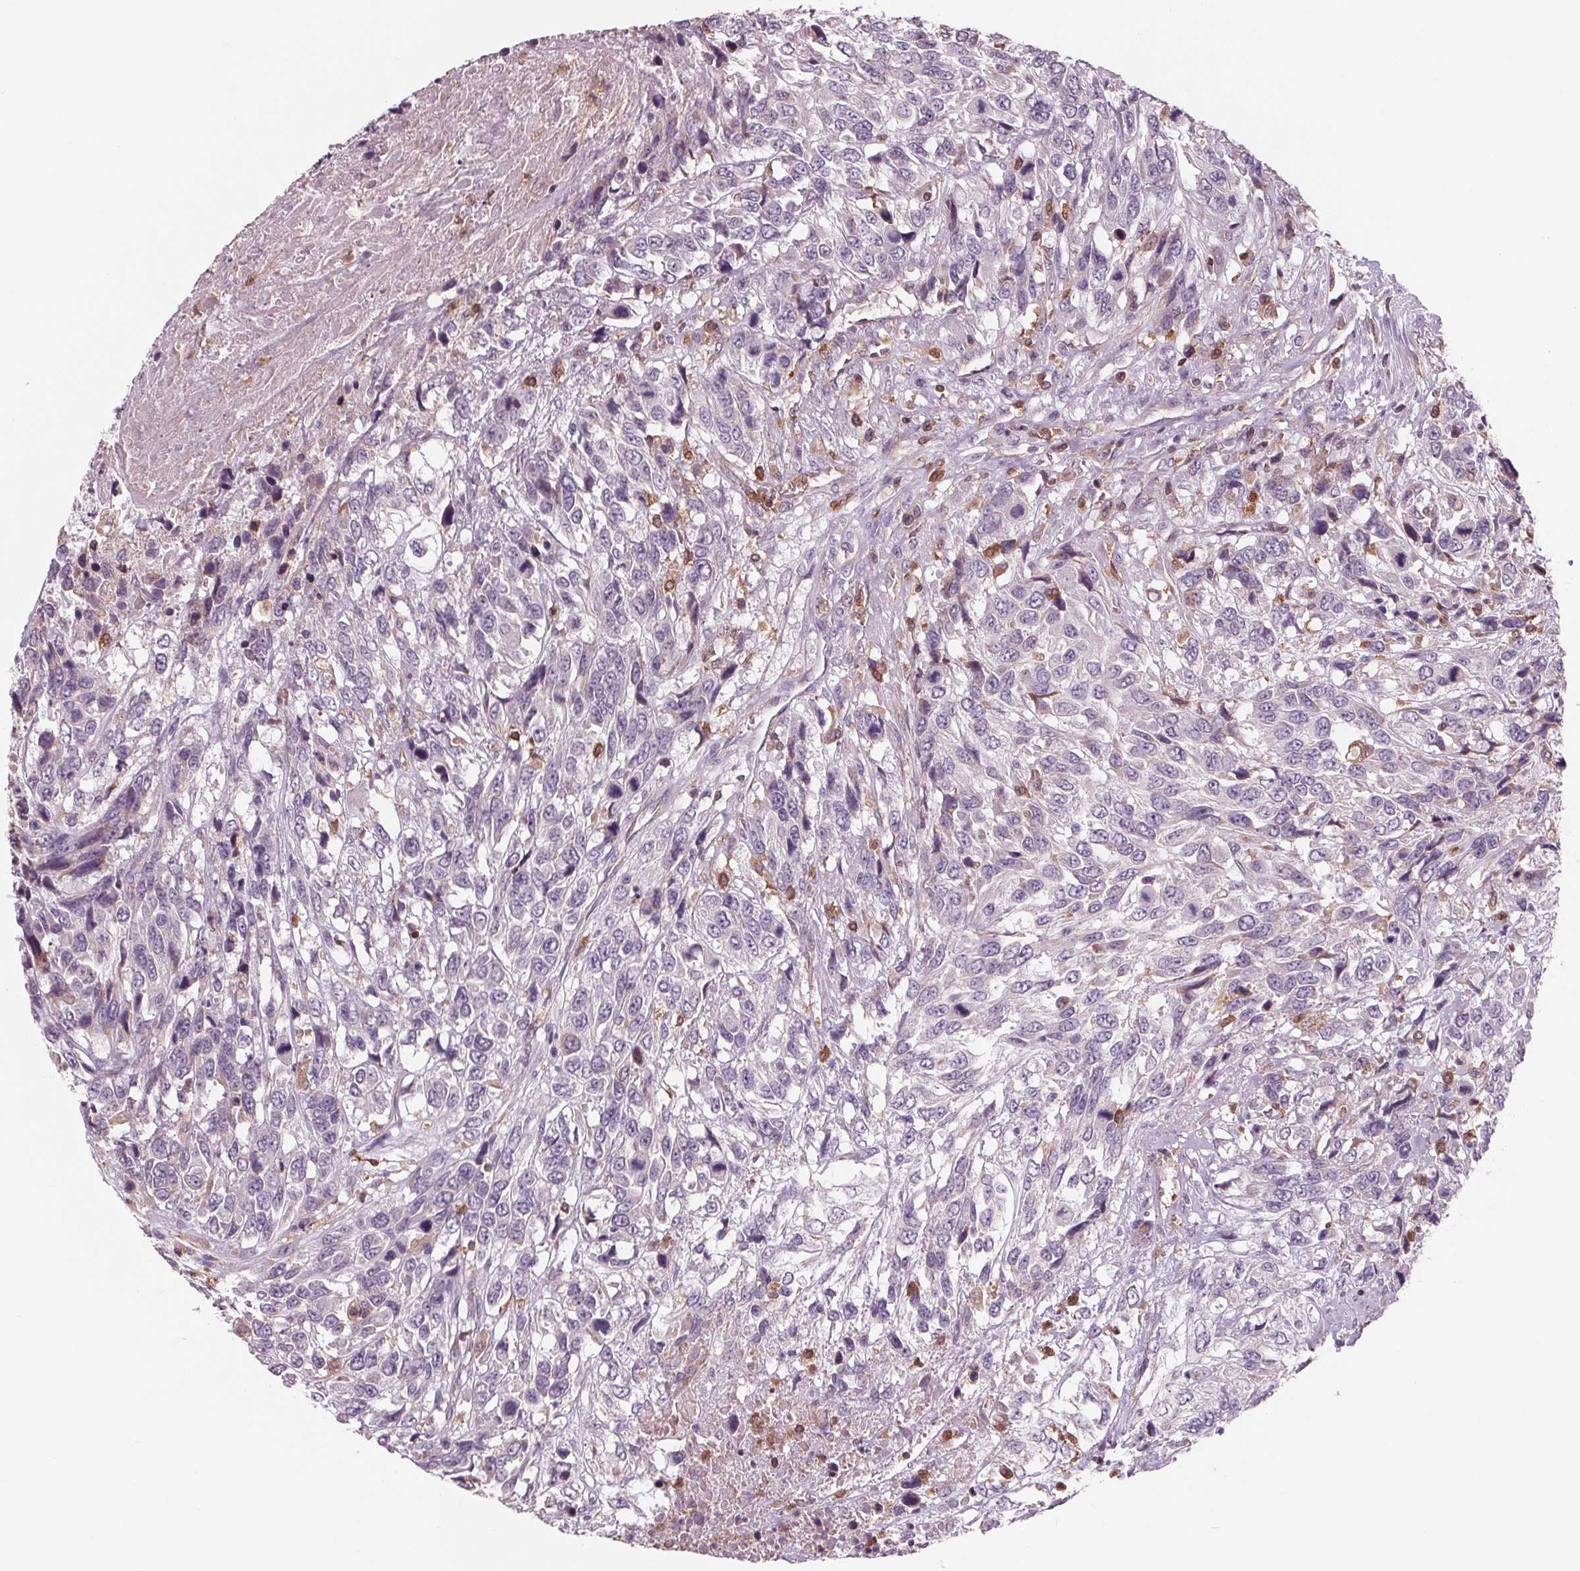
{"staining": {"intensity": "negative", "quantity": "none", "location": "none"}, "tissue": "urothelial cancer", "cell_type": "Tumor cells", "image_type": "cancer", "snomed": [{"axis": "morphology", "description": "Urothelial carcinoma, High grade"}, {"axis": "topography", "description": "Urinary bladder"}], "caption": "Immunohistochemical staining of urothelial carcinoma (high-grade) displays no significant staining in tumor cells.", "gene": "ARHGAP25", "patient": {"sex": "female", "age": 70}}